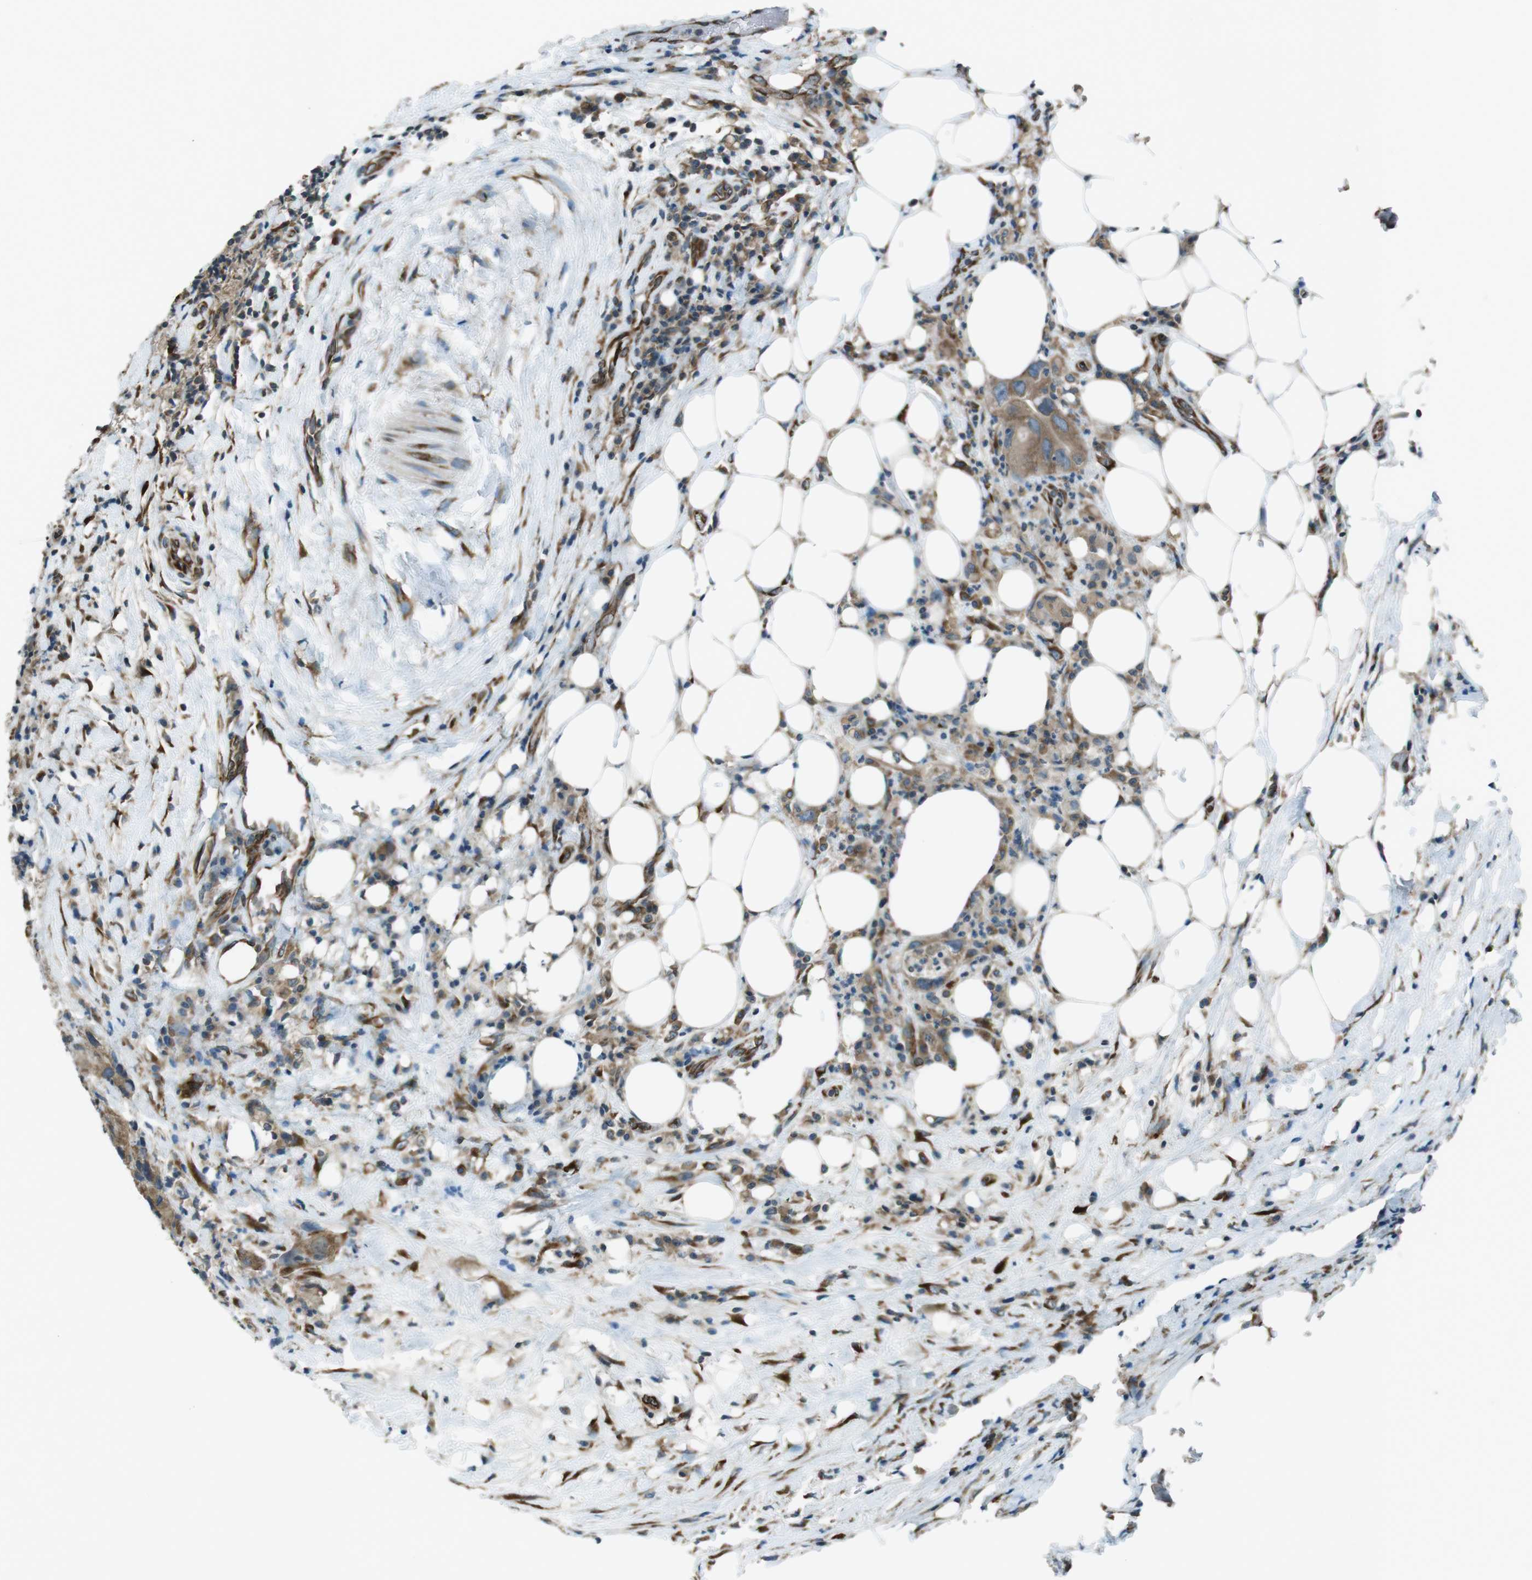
{"staining": {"intensity": "moderate", "quantity": ">75%", "location": "cytoplasmic/membranous"}, "tissue": "colorectal cancer", "cell_type": "Tumor cells", "image_type": "cancer", "snomed": [{"axis": "morphology", "description": "Adenocarcinoma, NOS"}, {"axis": "topography", "description": "Colon"}], "caption": "About >75% of tumor cells in colorectal cancer reveal moderate cytoplasmic/membranous protein positivity as visualized by brown immunohistochemical staining.", "gene": "KTN1", "patient": {"sex": "male", "age": 71}}